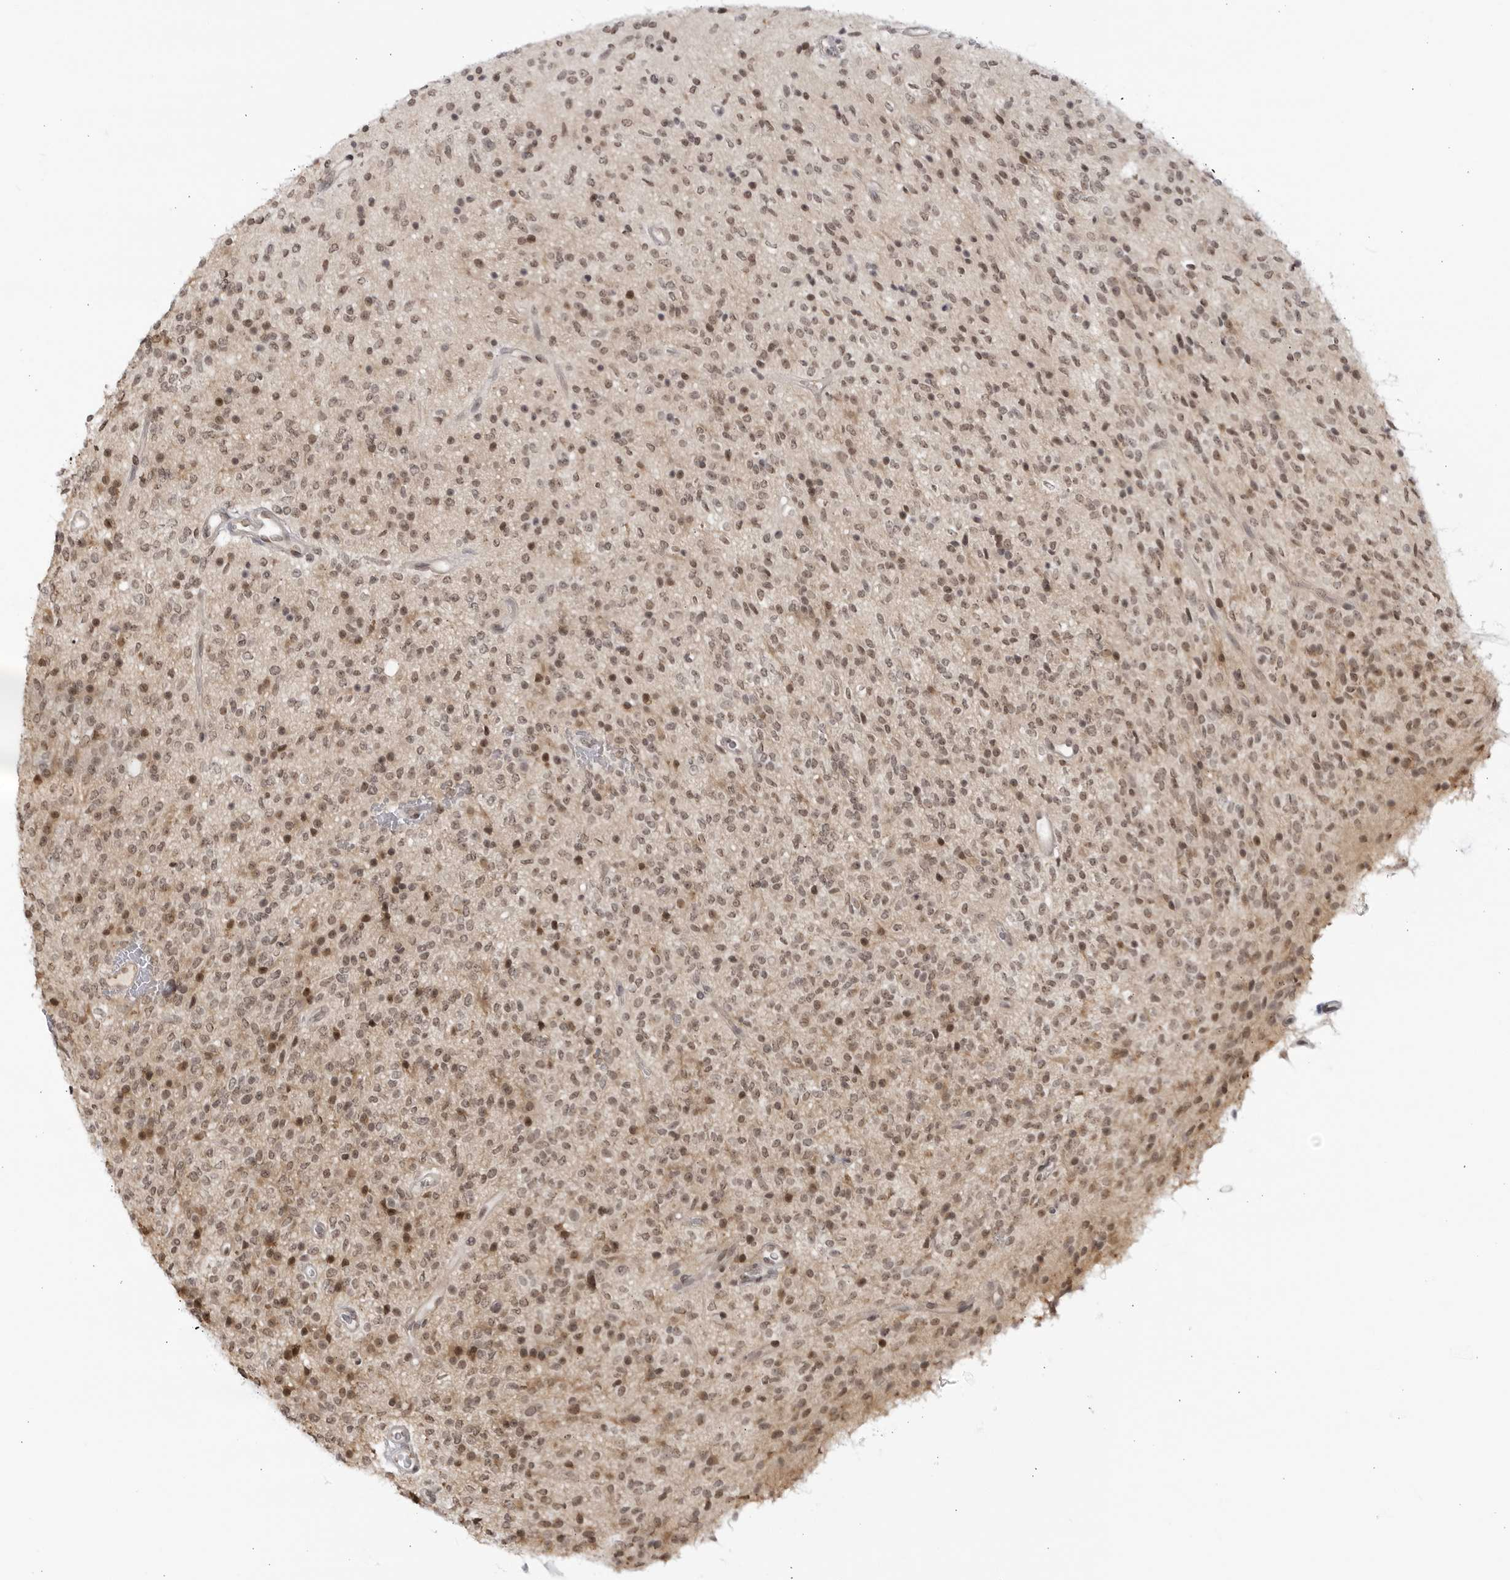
{"staining": {"intensity": "weak", "quantity": ">75%", "location": "nuclear"}, "tissue": "glioma", "cell_type": "Tumor cells", "image_type": "cancer", "snomed": [{"axis": "morphology", "description": "Glioma, malignant, High grade"}, {"axis": "topography", "description": "Brain"}], "caption": "IHC histopathology image of neoplastic tissue: malignant glioma (high-grade) stained using immunohistochemistry (IHC) displays low levels of weak protein expression localized specifically in the nuclear of tumor cells, appearing as a nuclear brown color.", "gene": "RASGEF1C", "patient": {"sex": "male", "age": 34}}